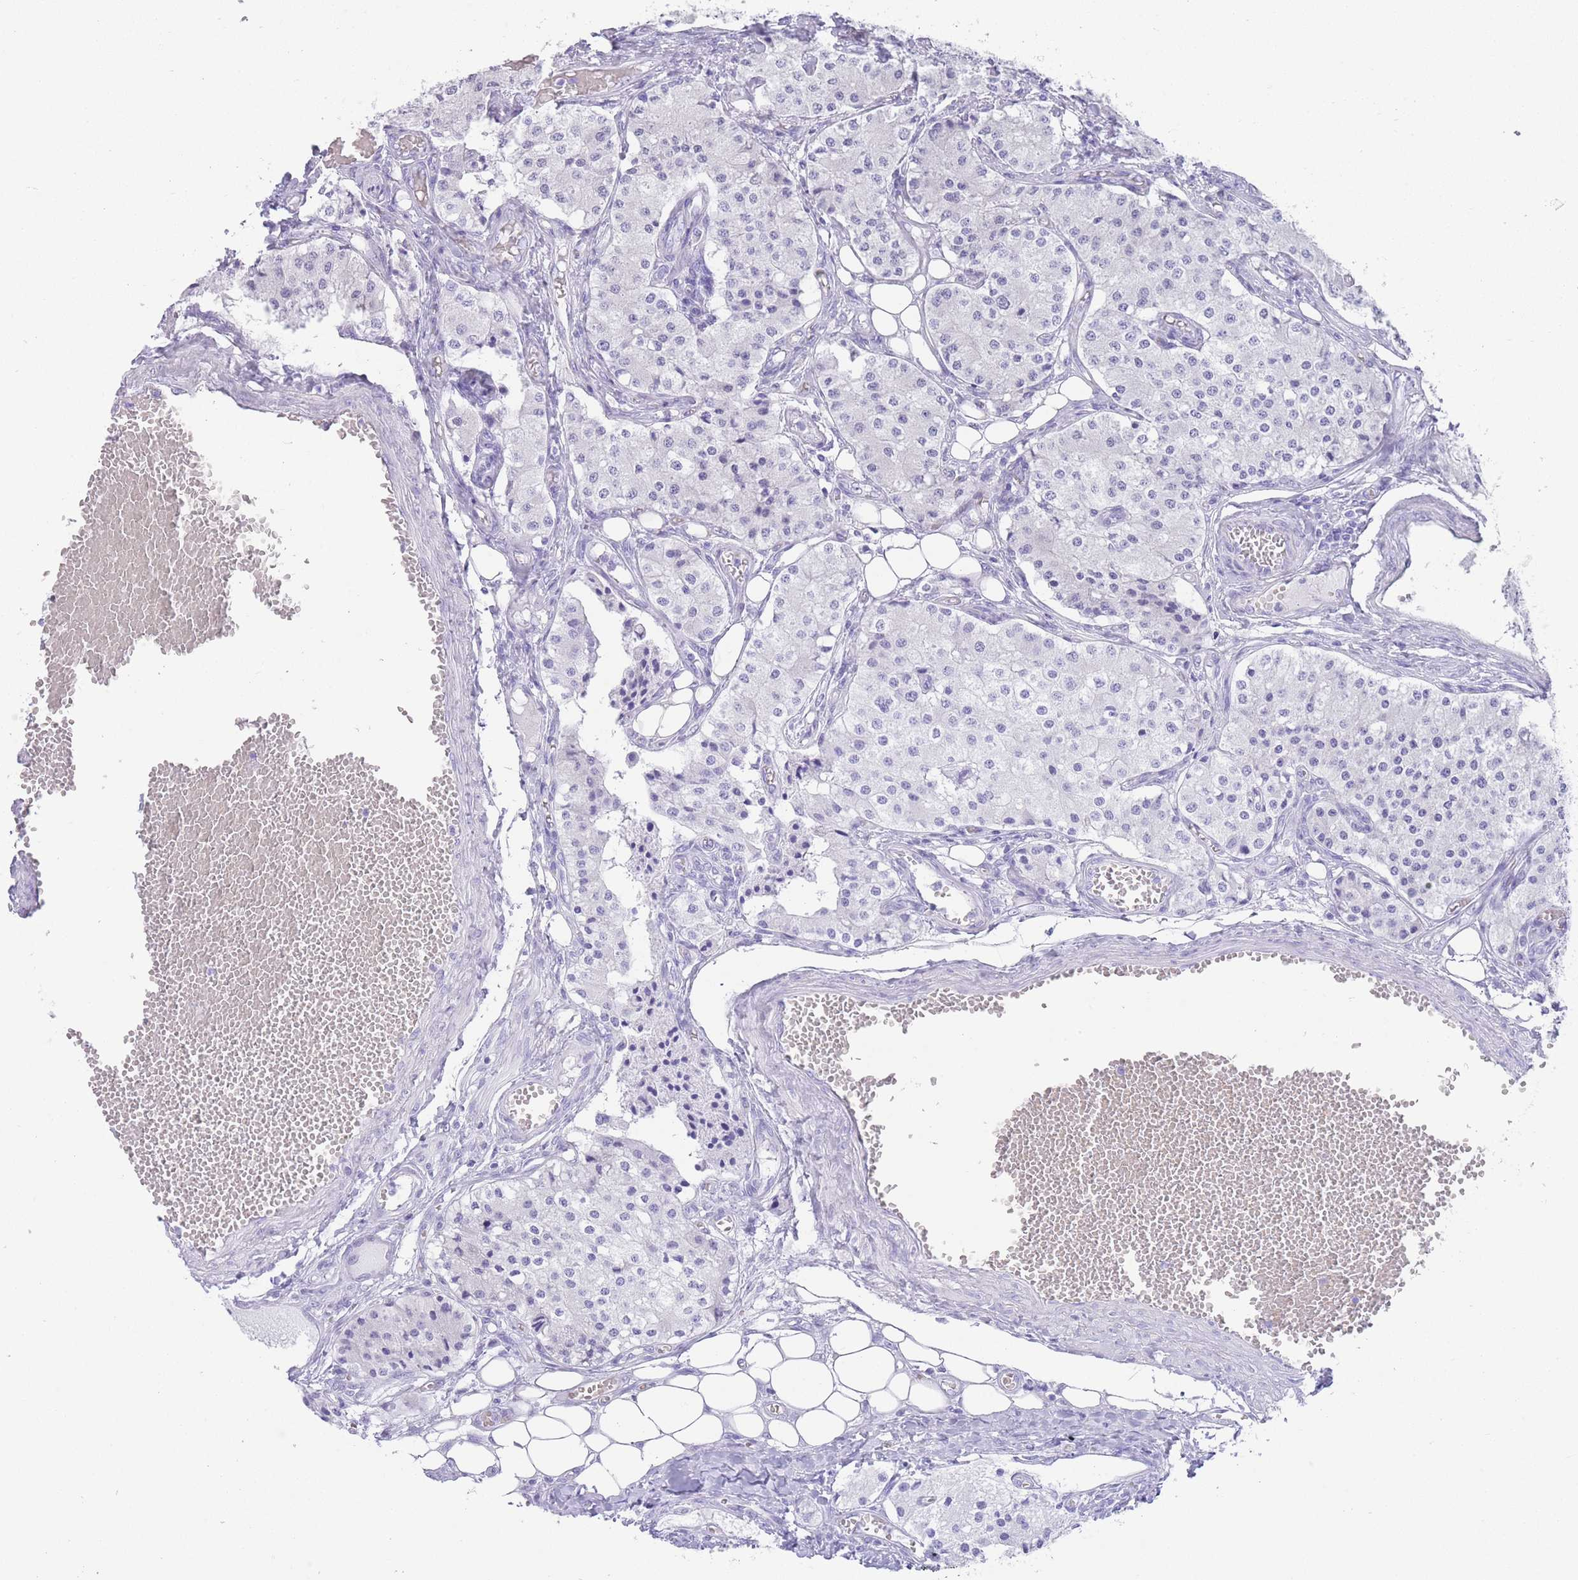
{"staining": {"intensity": "negative", "quantity": "none", "location": "none"}, "tissue": "carcinoid", "cell_type": "Tumor cells", "image_type": "cancer", "snomed": [{"axis": "morphology", "description": "Carcinoid, malignant, NOS"}, {"axis": "topography", "description": "Colon"}], "caption": "Immunohistochemistry (IHC) histopathology image of neoplastic tissue: human carcinoid stained with DAB exhibits no significant protein positivity in tumor cells.", "gene": "ELOA2", "patient": {"sex": "female", "age": 52}}